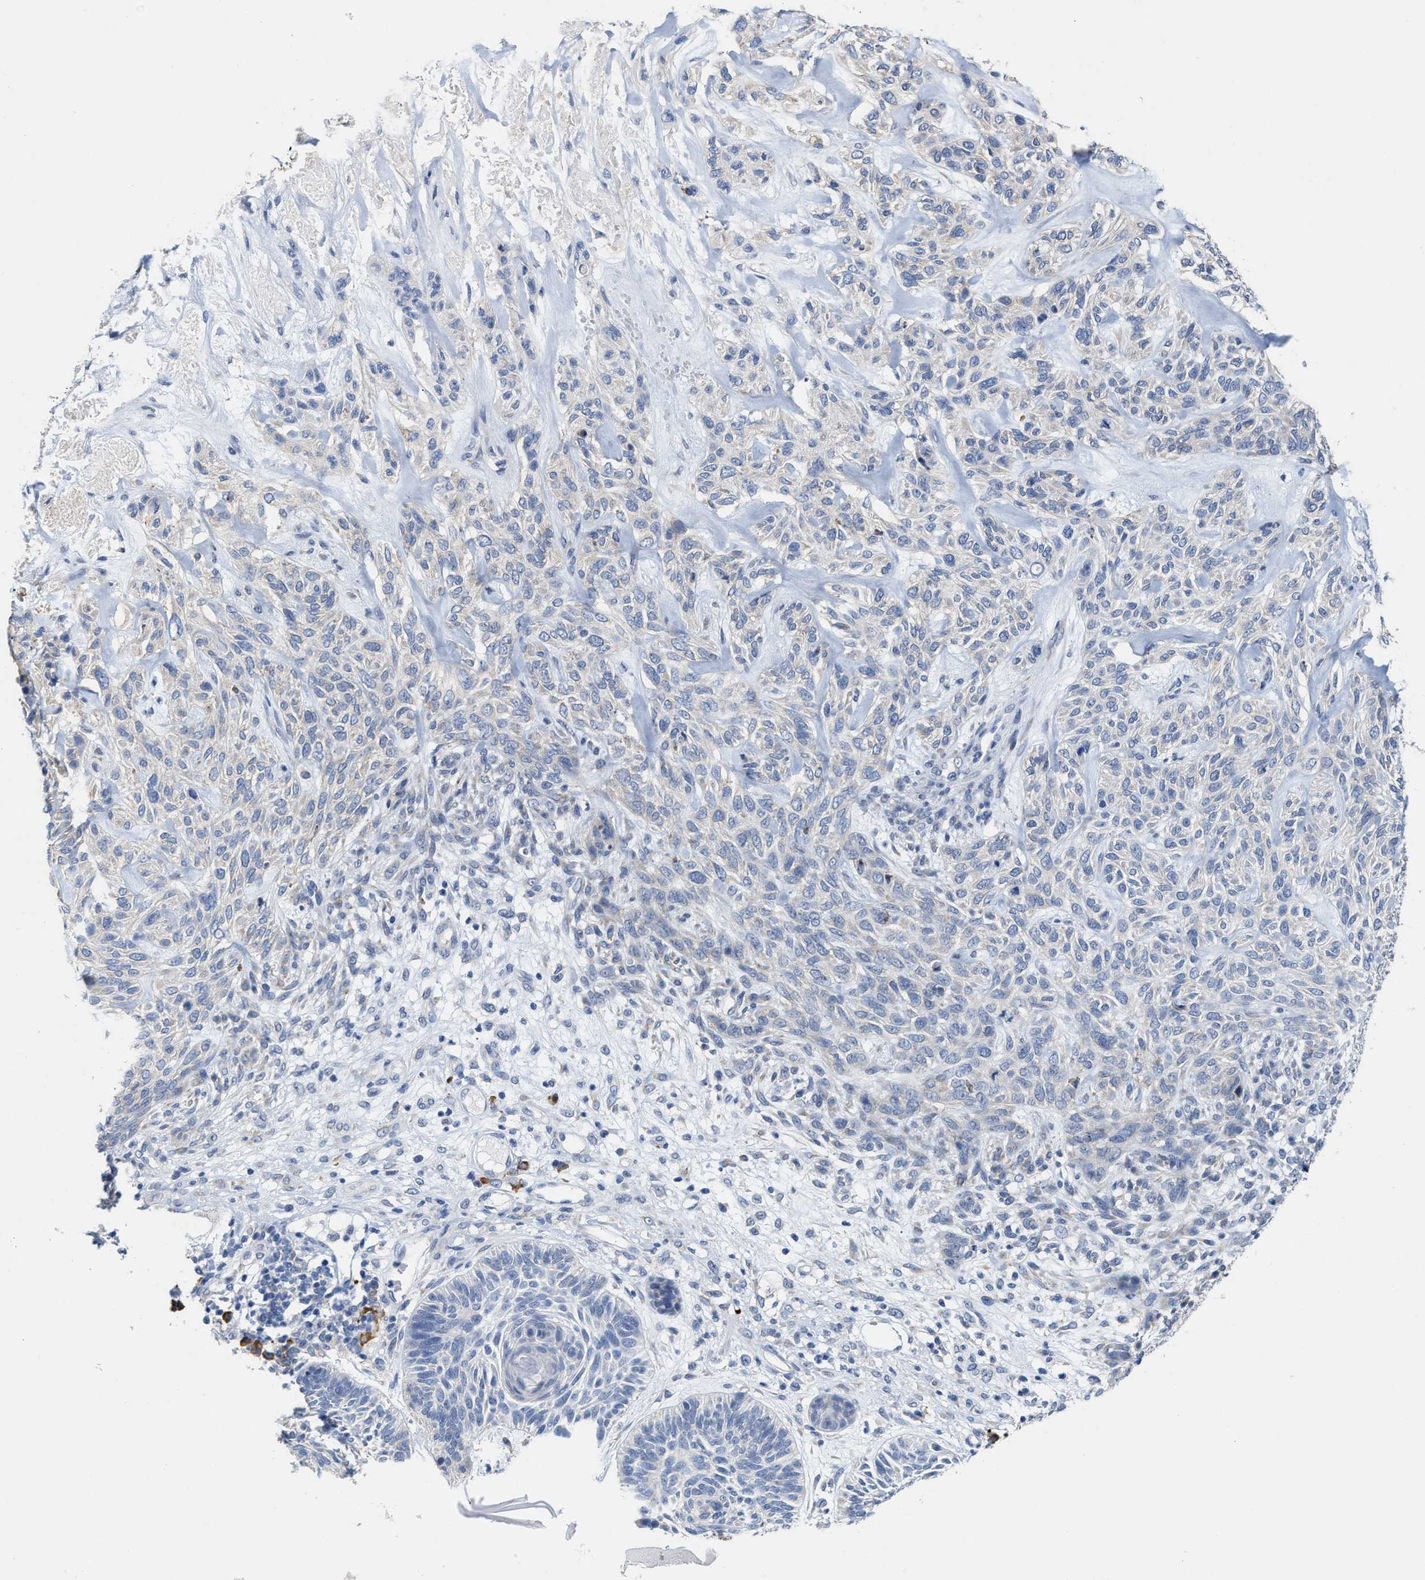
{"staining": {"intensity": "negative", "quantity": "none", "location": "none"}, "tissue": "skin cancer", "cell_type": "Tumor cells", "image_type": "cancer", "snomed": [{"axis": "morphology", "description": "Basal cell carcinoma"}, {"axis": "topography", "description": "Skin"}], "caption": "IHC of basal cell carcinoma (skin) displays no positivity in tumor cells.", "gene": "RYR2", "patient": {"sex": "male", "age": 55}}